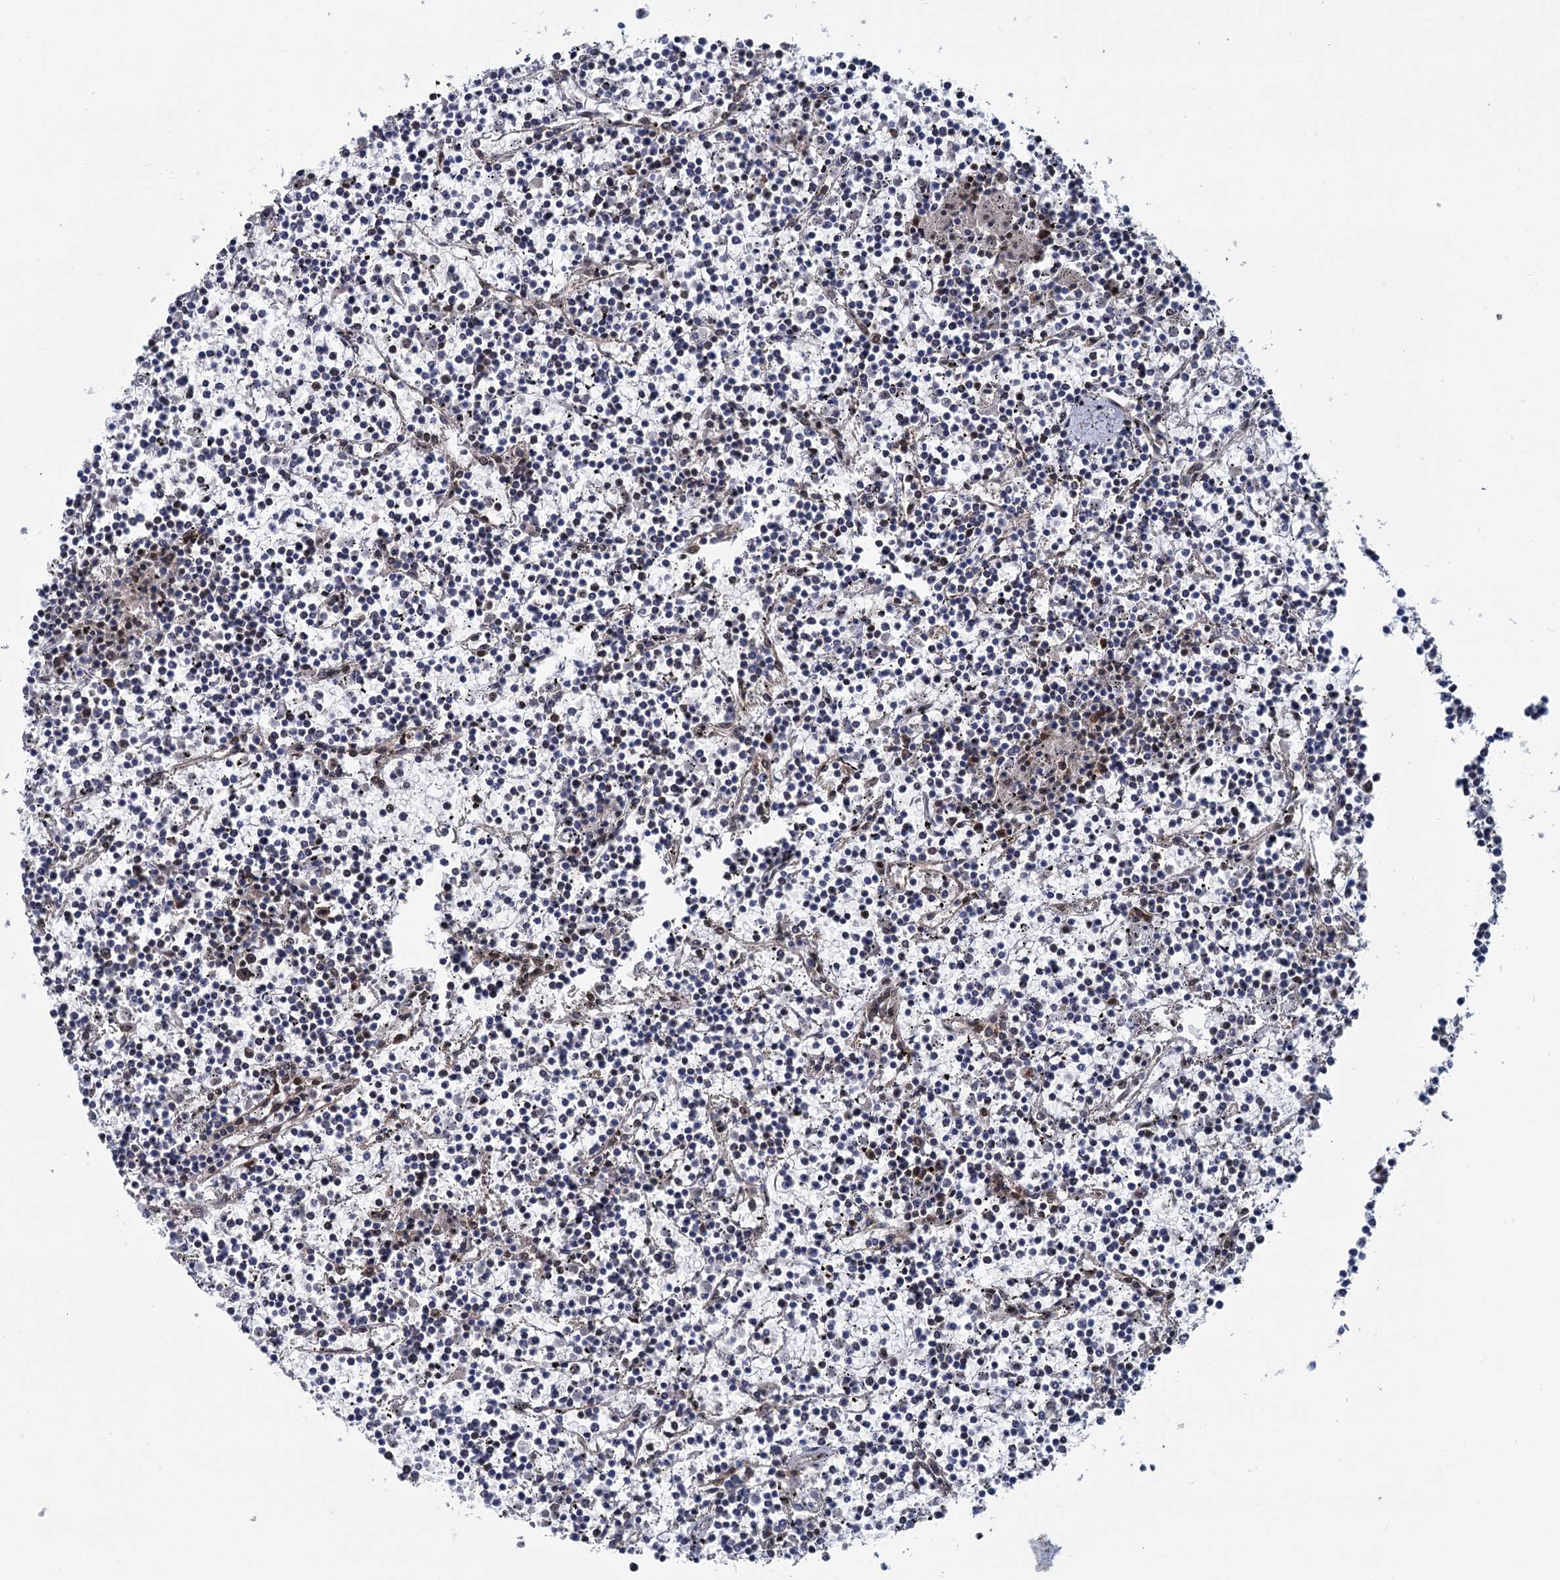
{"staining": {"intensity": "moderate", "quantity": "<25%", "location": "nuclear"}, "tissue": "lymphoma", "cell_type": "Tumor cells", "image_type": "cancer", "snomed": [{"axis": "morphology", "description": "Malignant lymphoma, non-Hodgkin's type, Low grade"}, {"axis": "topography", "description": "Spleen"}], "caption": "Moderate nuclear positivity for a protein is seen in about <25% of tumor cells of lymphoma using immunohistochemistry.", "gene": "WBP4", "patient": {"sex": "female", "age": 19}}